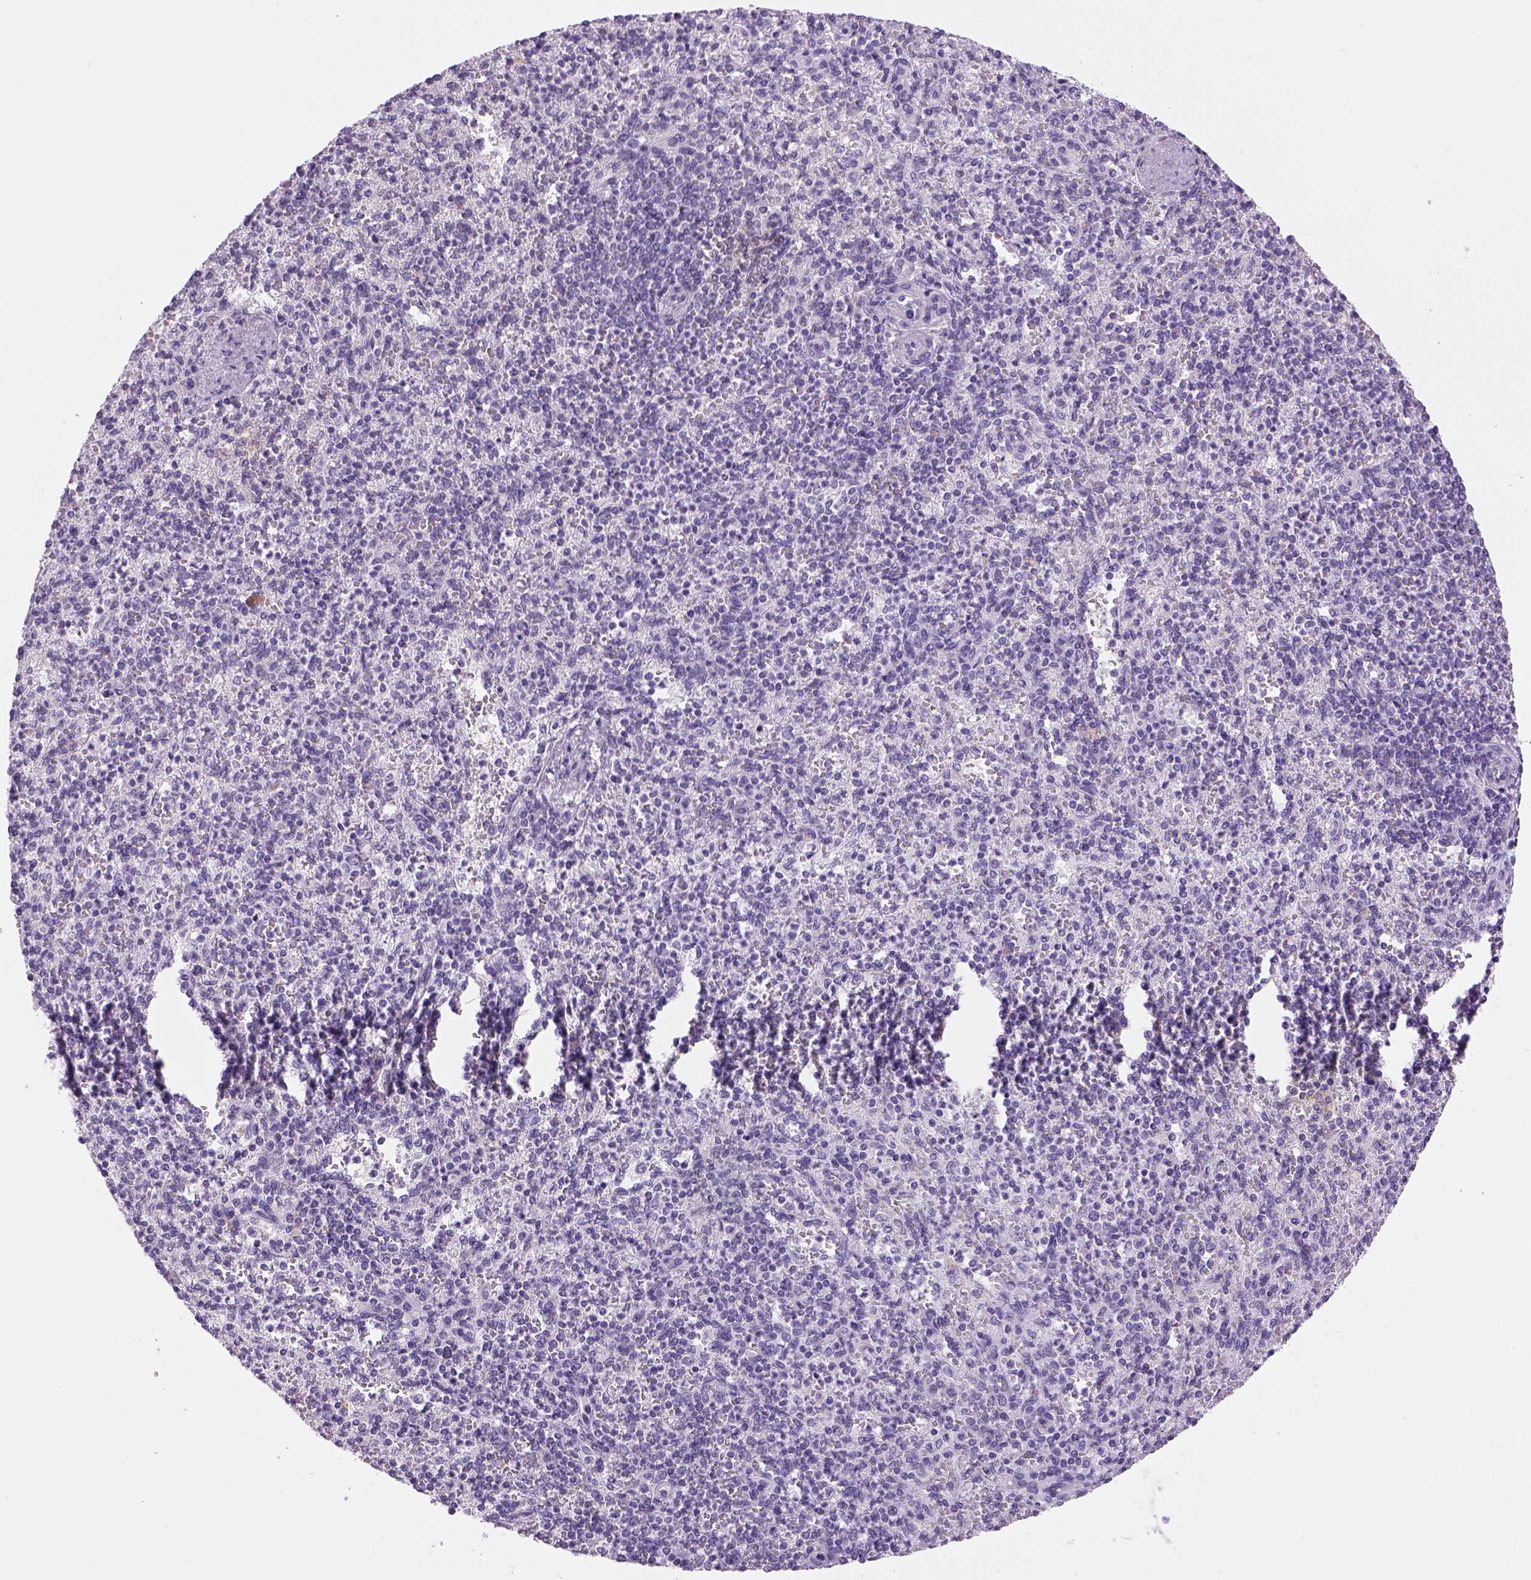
{"staining": {"intensity": "negative", "quantity": "none", "location": "none"}, "tissue": "spleen", "cell_type": "Cells in red pulp", "image_type": "normal", "snomed": [{"axis": "morphology", "description": "Normal tissue, NOS"}, {"axis": "topography", "description": "Spleen"}], "caption": "High power microscopy image of an IHC histopathology image of unremarkable spleen, revealing no significant positivity in cells in red pulp. Nuclei are stained in blue.", "gene": "DBH", "patient": {"sex": "female", "age": 74}}